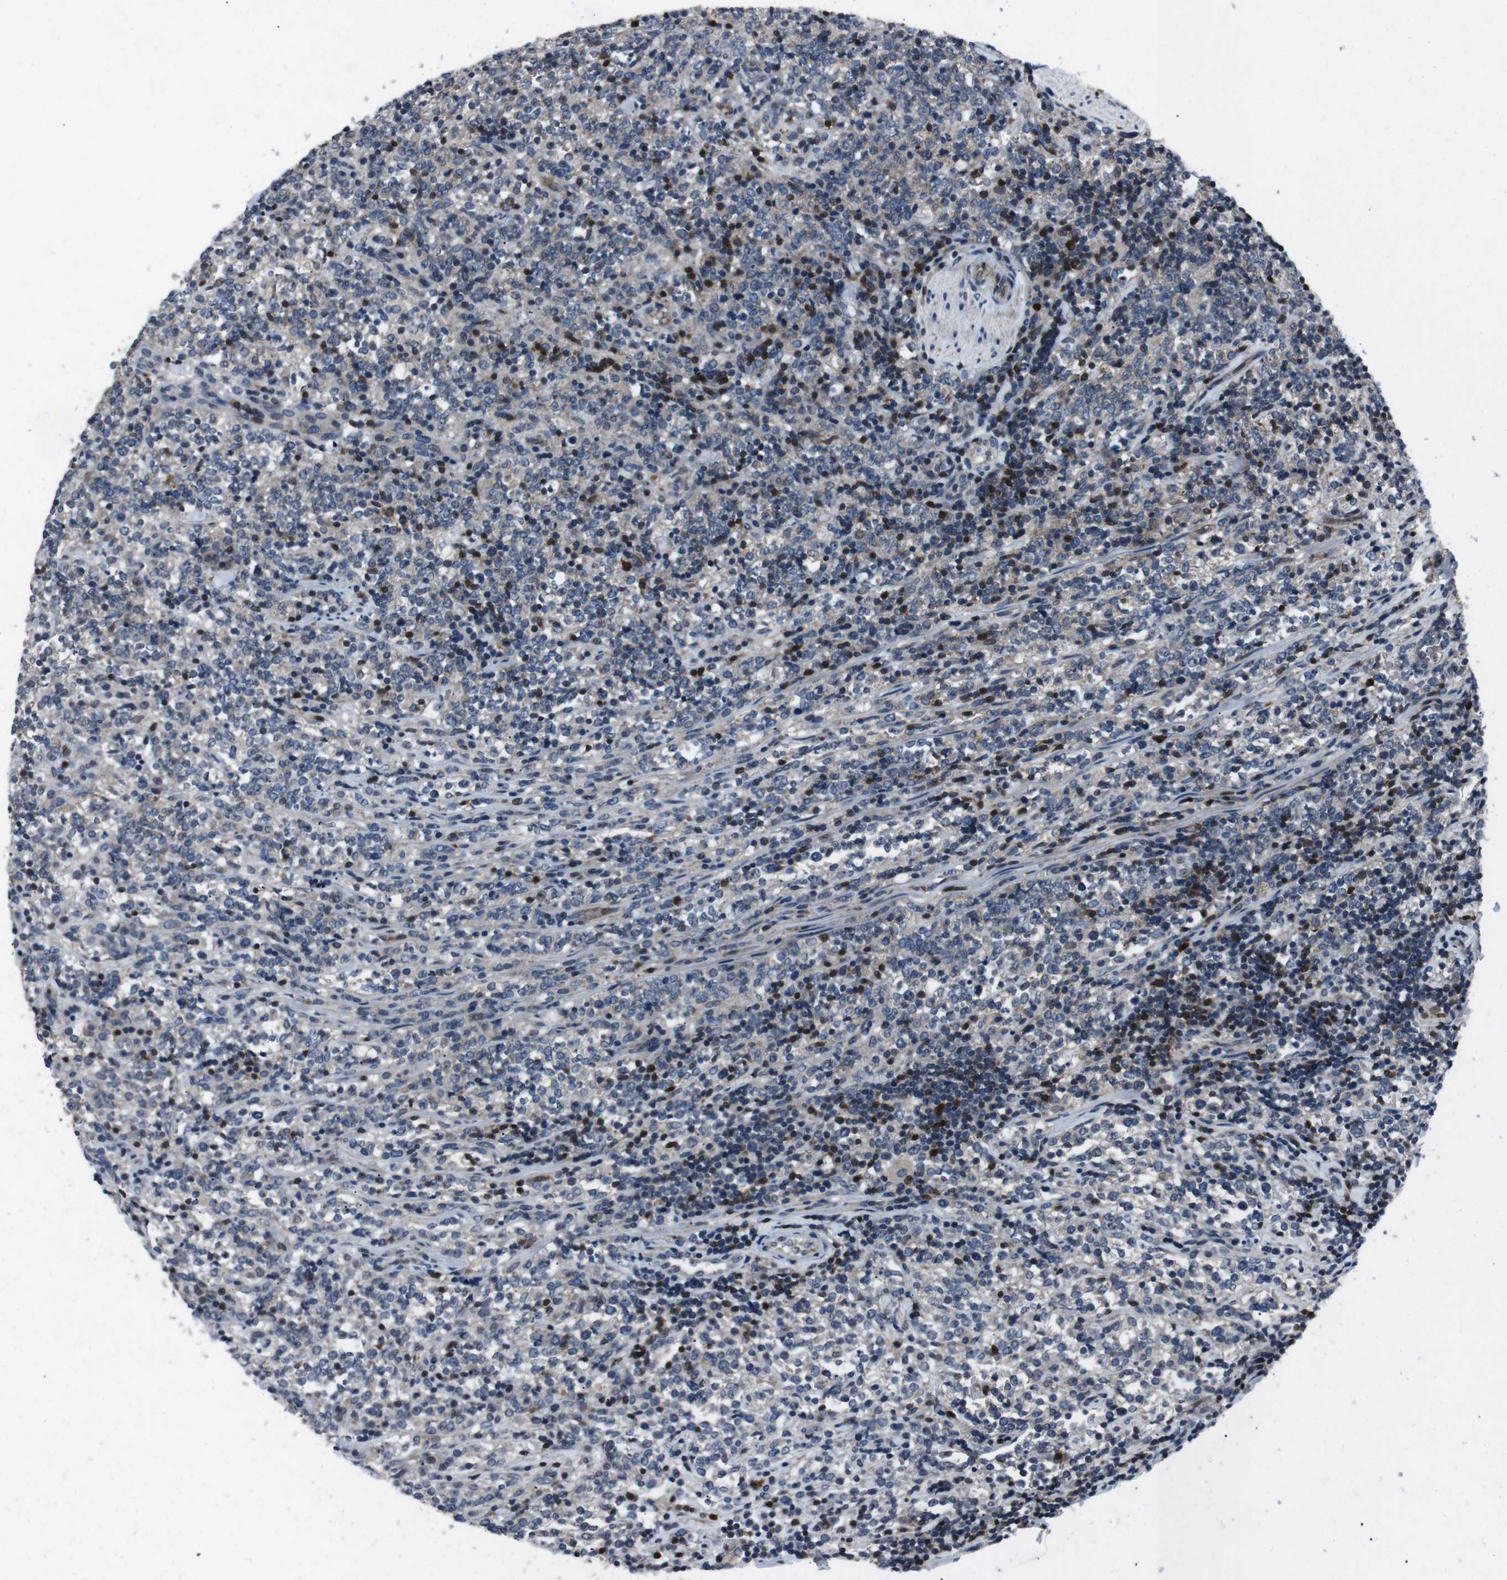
{"staining": {"intensity": "negative", "quantity": "none", "location": "none"}, "tissue": "lymphoma", "cell_type": "Tumor cells", "image_type": "cancer", "snomed": [{"axis": "morphology", "description": "Malignant lymphoma, non-Hodgkin's type, High grade"}, {"axis": "topography", "description": "Soft tissue"}], "caption": "This micrograph is of high-grade malignant lymphoma, non-Hodgkin's type stained with immunohistochemistry to label a protein in brown with the nuclei are counter-stained blue. There is no positivity in tumor cells.", "gene": "STAT4", "patient": {"sex": "male", "age": 18}}